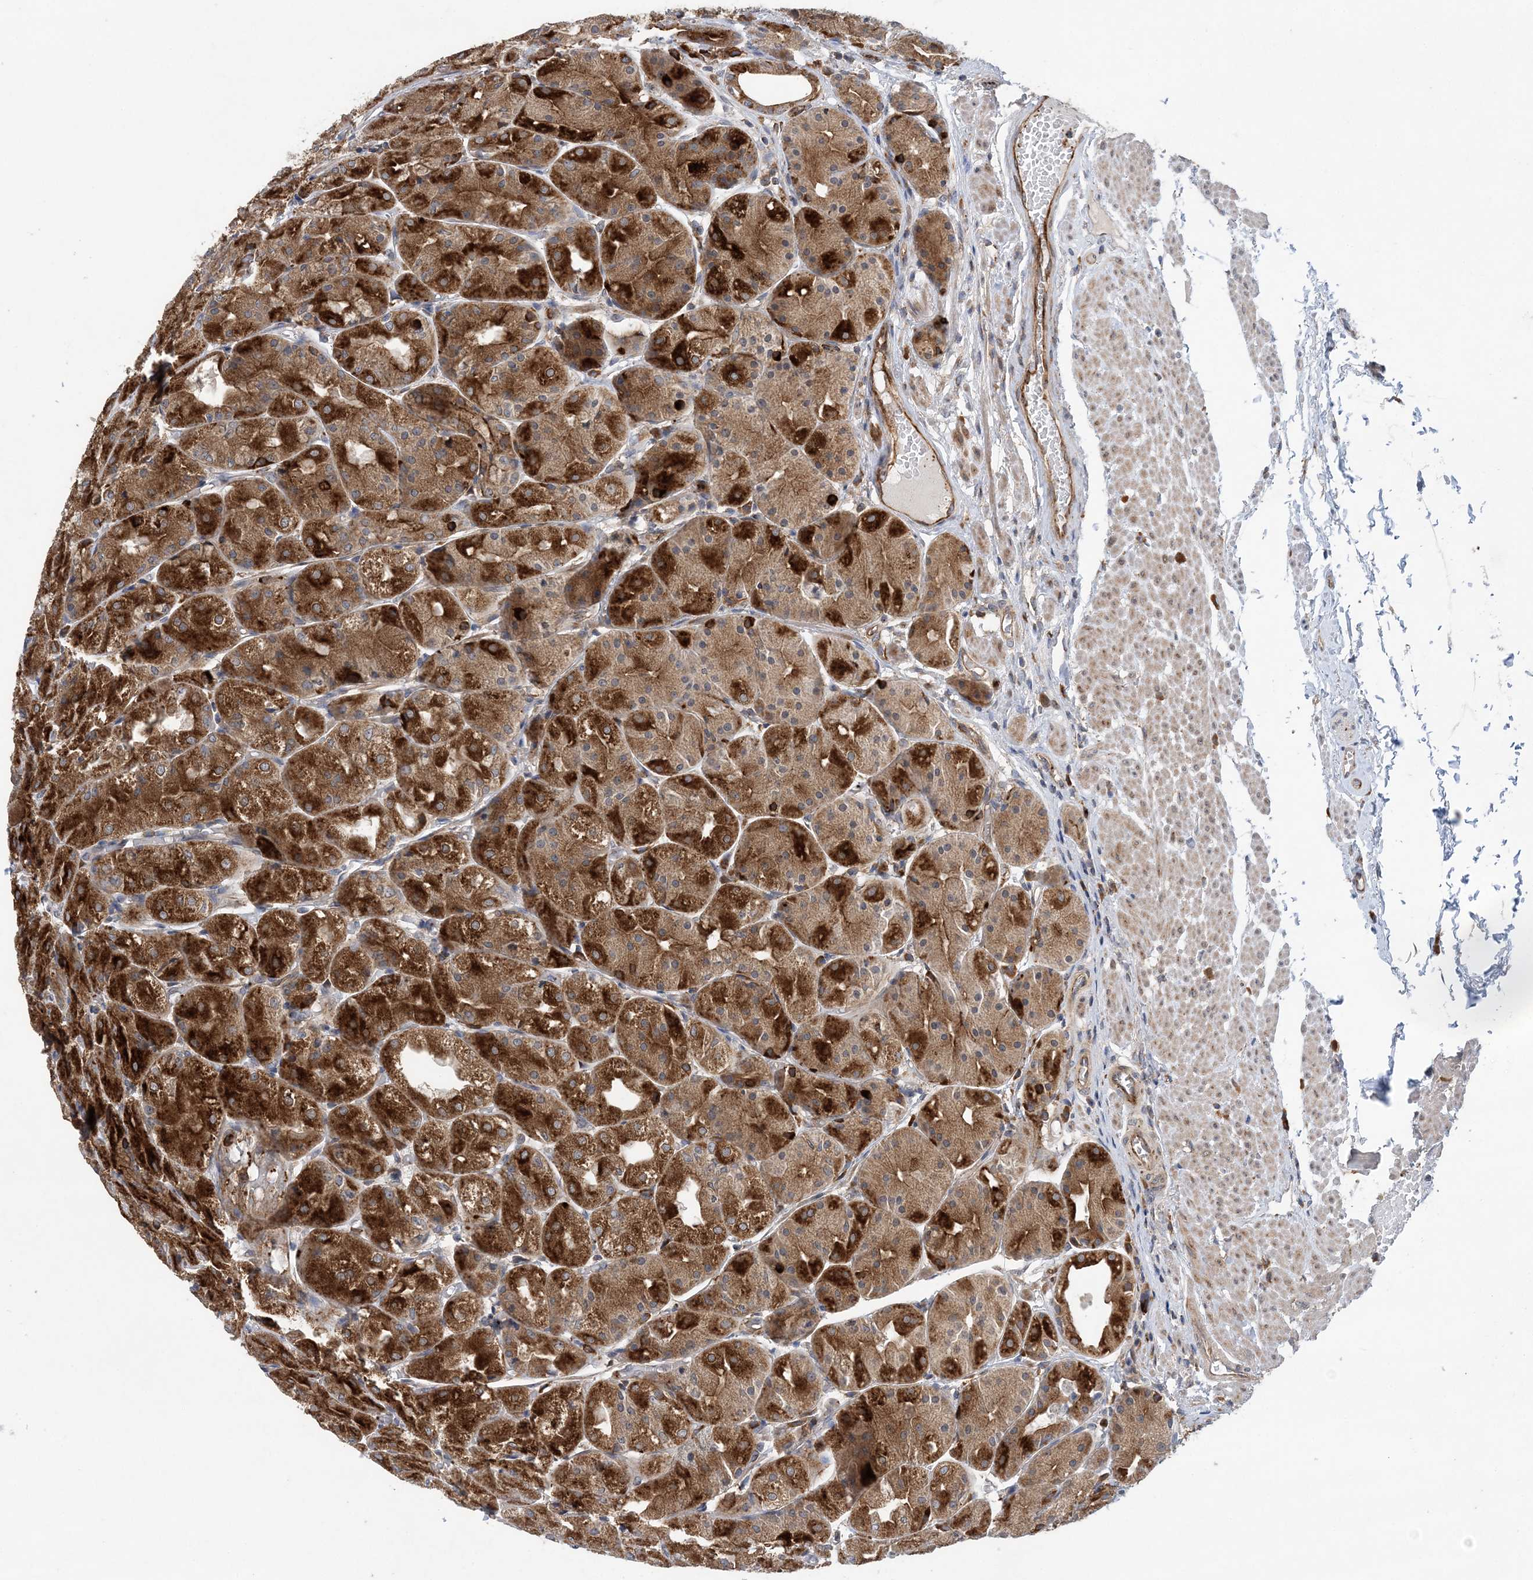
{"staining": {"intensity": "strong", "quantity": ">75%", "location": "cytoplasmic/membranous"}, "tissue": "stomach", "cell_type": "Glandular cells", "image_type": "normal", "snomed": [{"axis": "morphology", "description": "Normal tissue, NOS"}, {"axis": "topography", "description": "Stomach, upper"}], "caption": "Unremarkable stomach was stained to show a protein in brown. There is high levels of strong cytoplasmic/membranous staining in approximately >75% of glandular cells.", "gene": "PTTG1IP", "patient": {"sex": "male", "age": 72}}